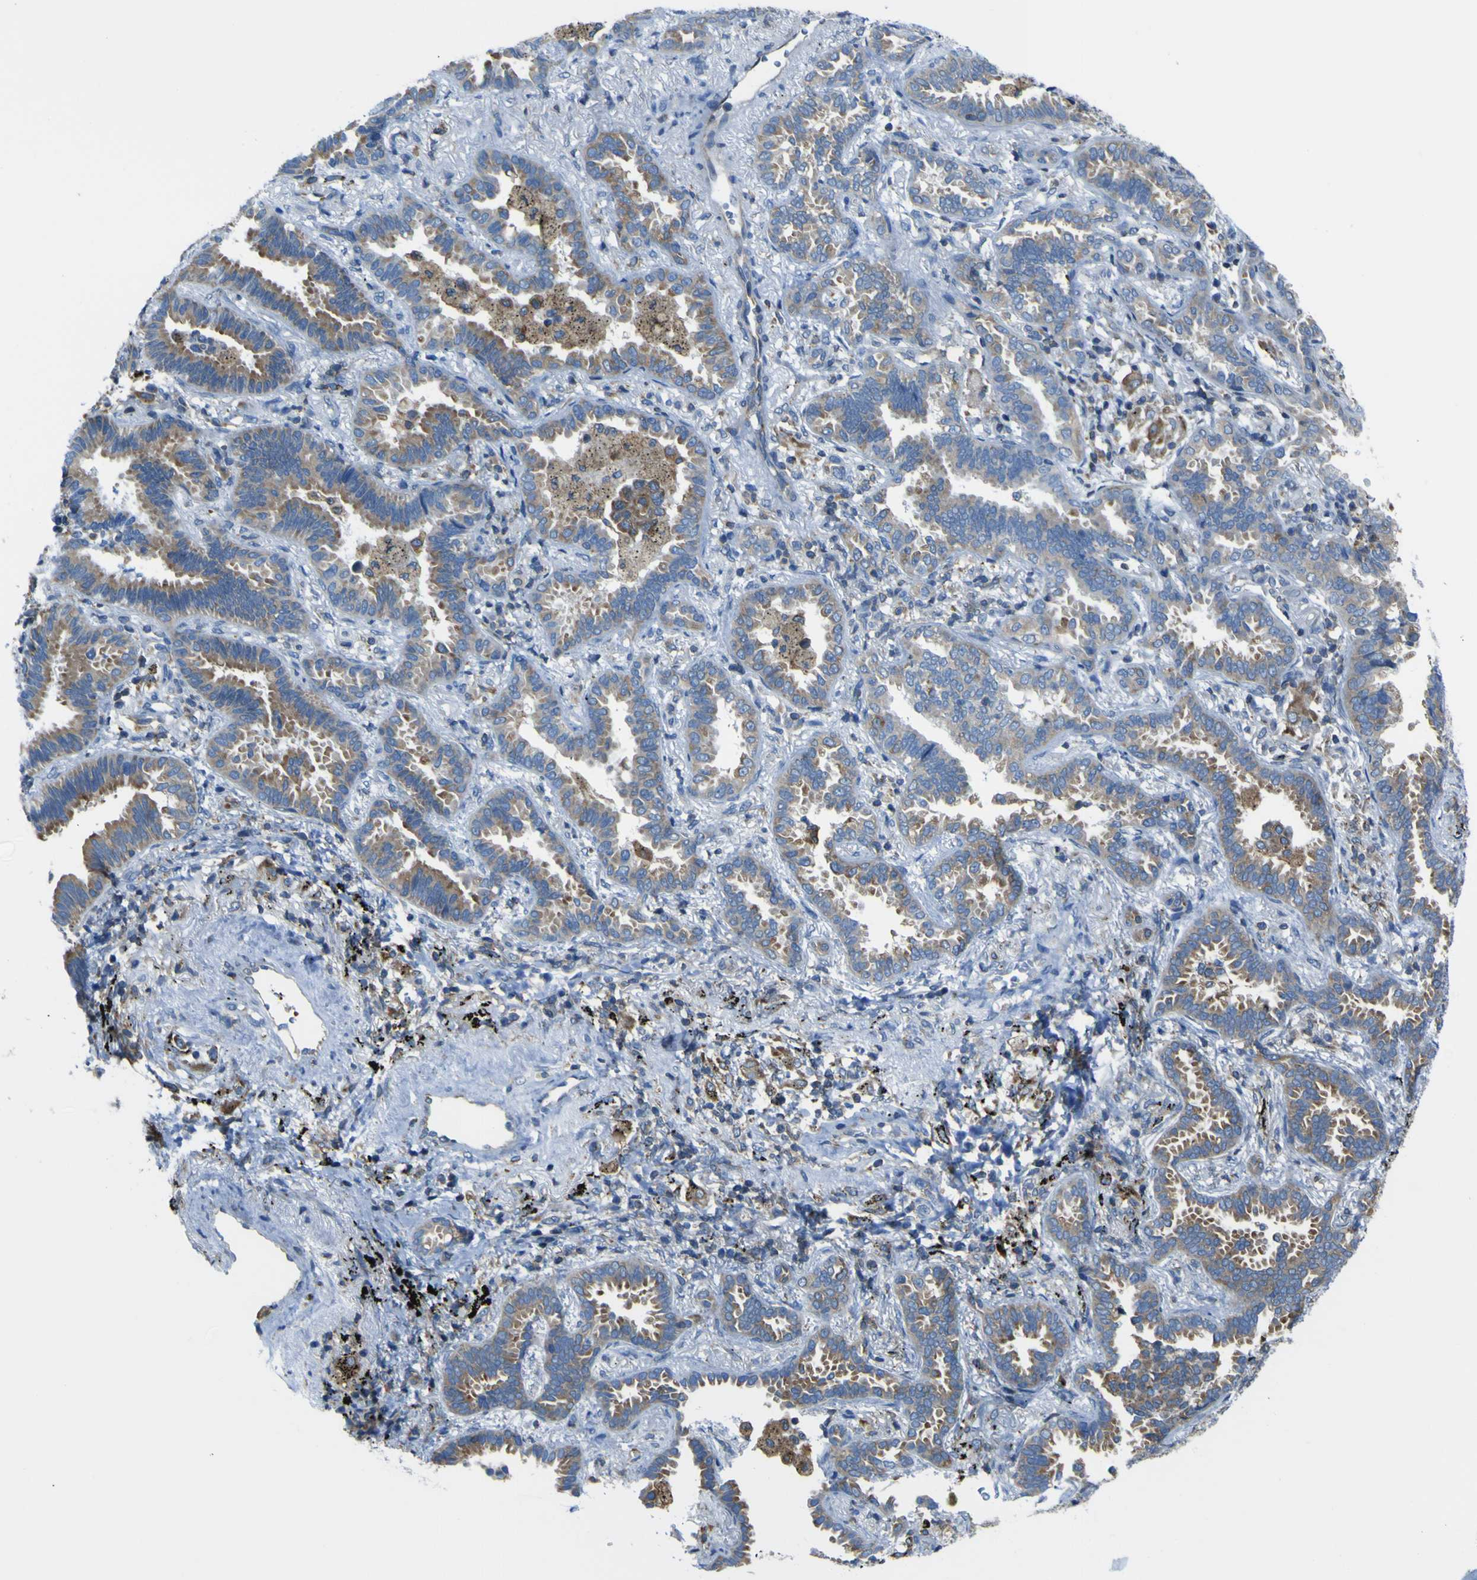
{"staining": {"intensity": "moderate", "quantity": ">75%", "location": "cytoplasmic/membranous"}, "tissue": "lung cancer", "cell_type": "Tumor cells", "image_type": "cancer", "snomed": [{"axis": "morphology", "description": "Normal tissue, NOS"}, {"axis": "morphology", "description": "Adenocarcinoma, NOS"}, {"axis": "topography", "description": "Lung"}], "caption": "Moderate cytoplasmic/membranous positivity for a protein is appreciated in about >75% of tumor cells of adenocarcinoma (lung) using immunohistochemistry (IHC).", "gene": "STIM1", "patient": {"sex": "male", "age": 59}}